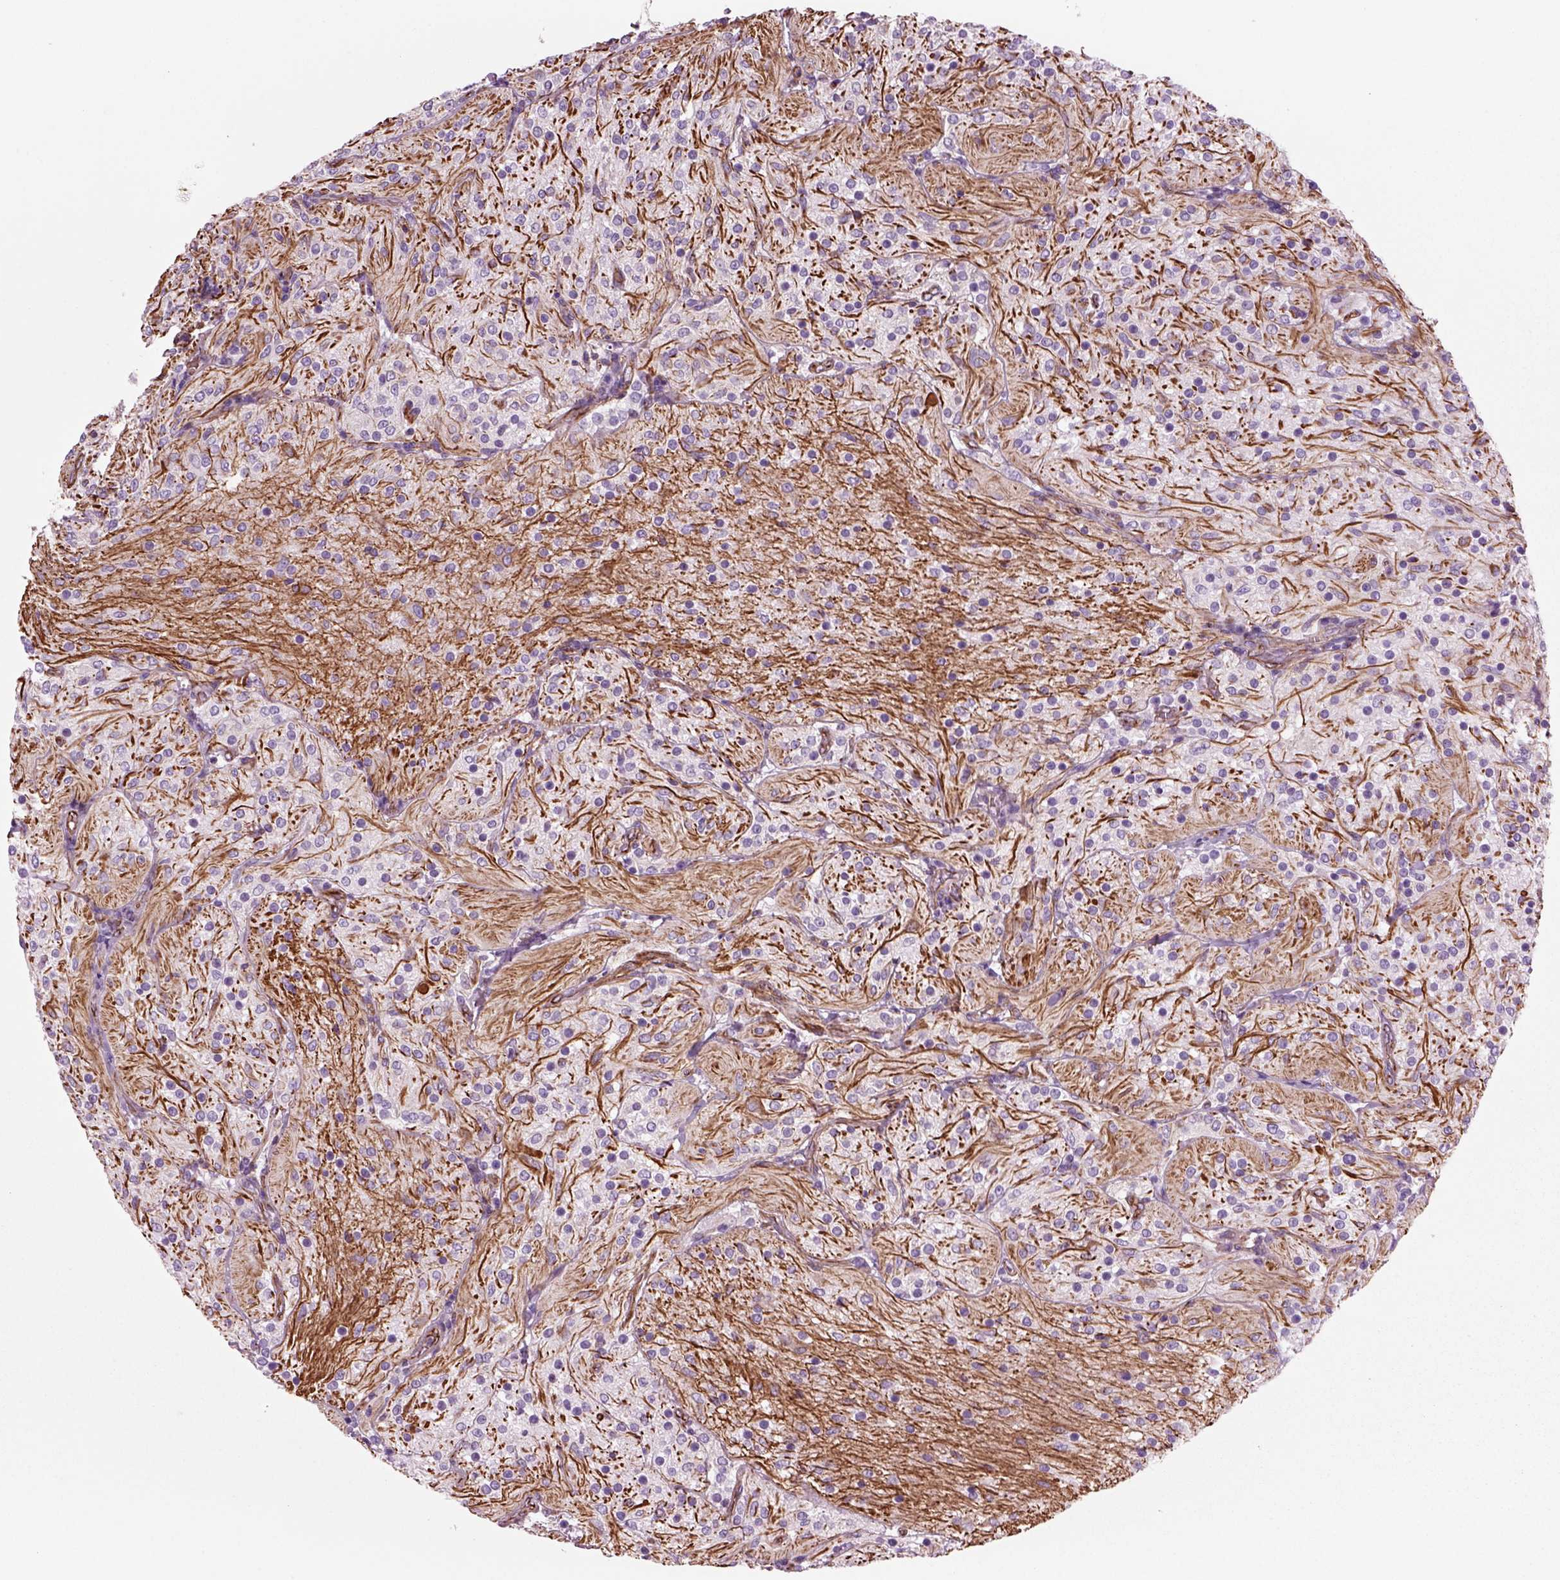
{"staining": {"intensity": "negative", "quantity": "none", "location": "none"}, "tissue": "glioma", "cell_type": "Tumor cells", "image_type": "cancer", "snomed": [{"axis": "morphology", "description": "Glioma, malignant, Low grade"}, {"axis": "topography", "description": "Brain"}], "caption": "IHC image of neoplastic tissue: human glioma stained with DAB (3,3'-diaminobenzidine) exhibits no significant protein staining in tumor cells.", "gene": "ACER3", "patient": {"sex": "male", "age": 3}}